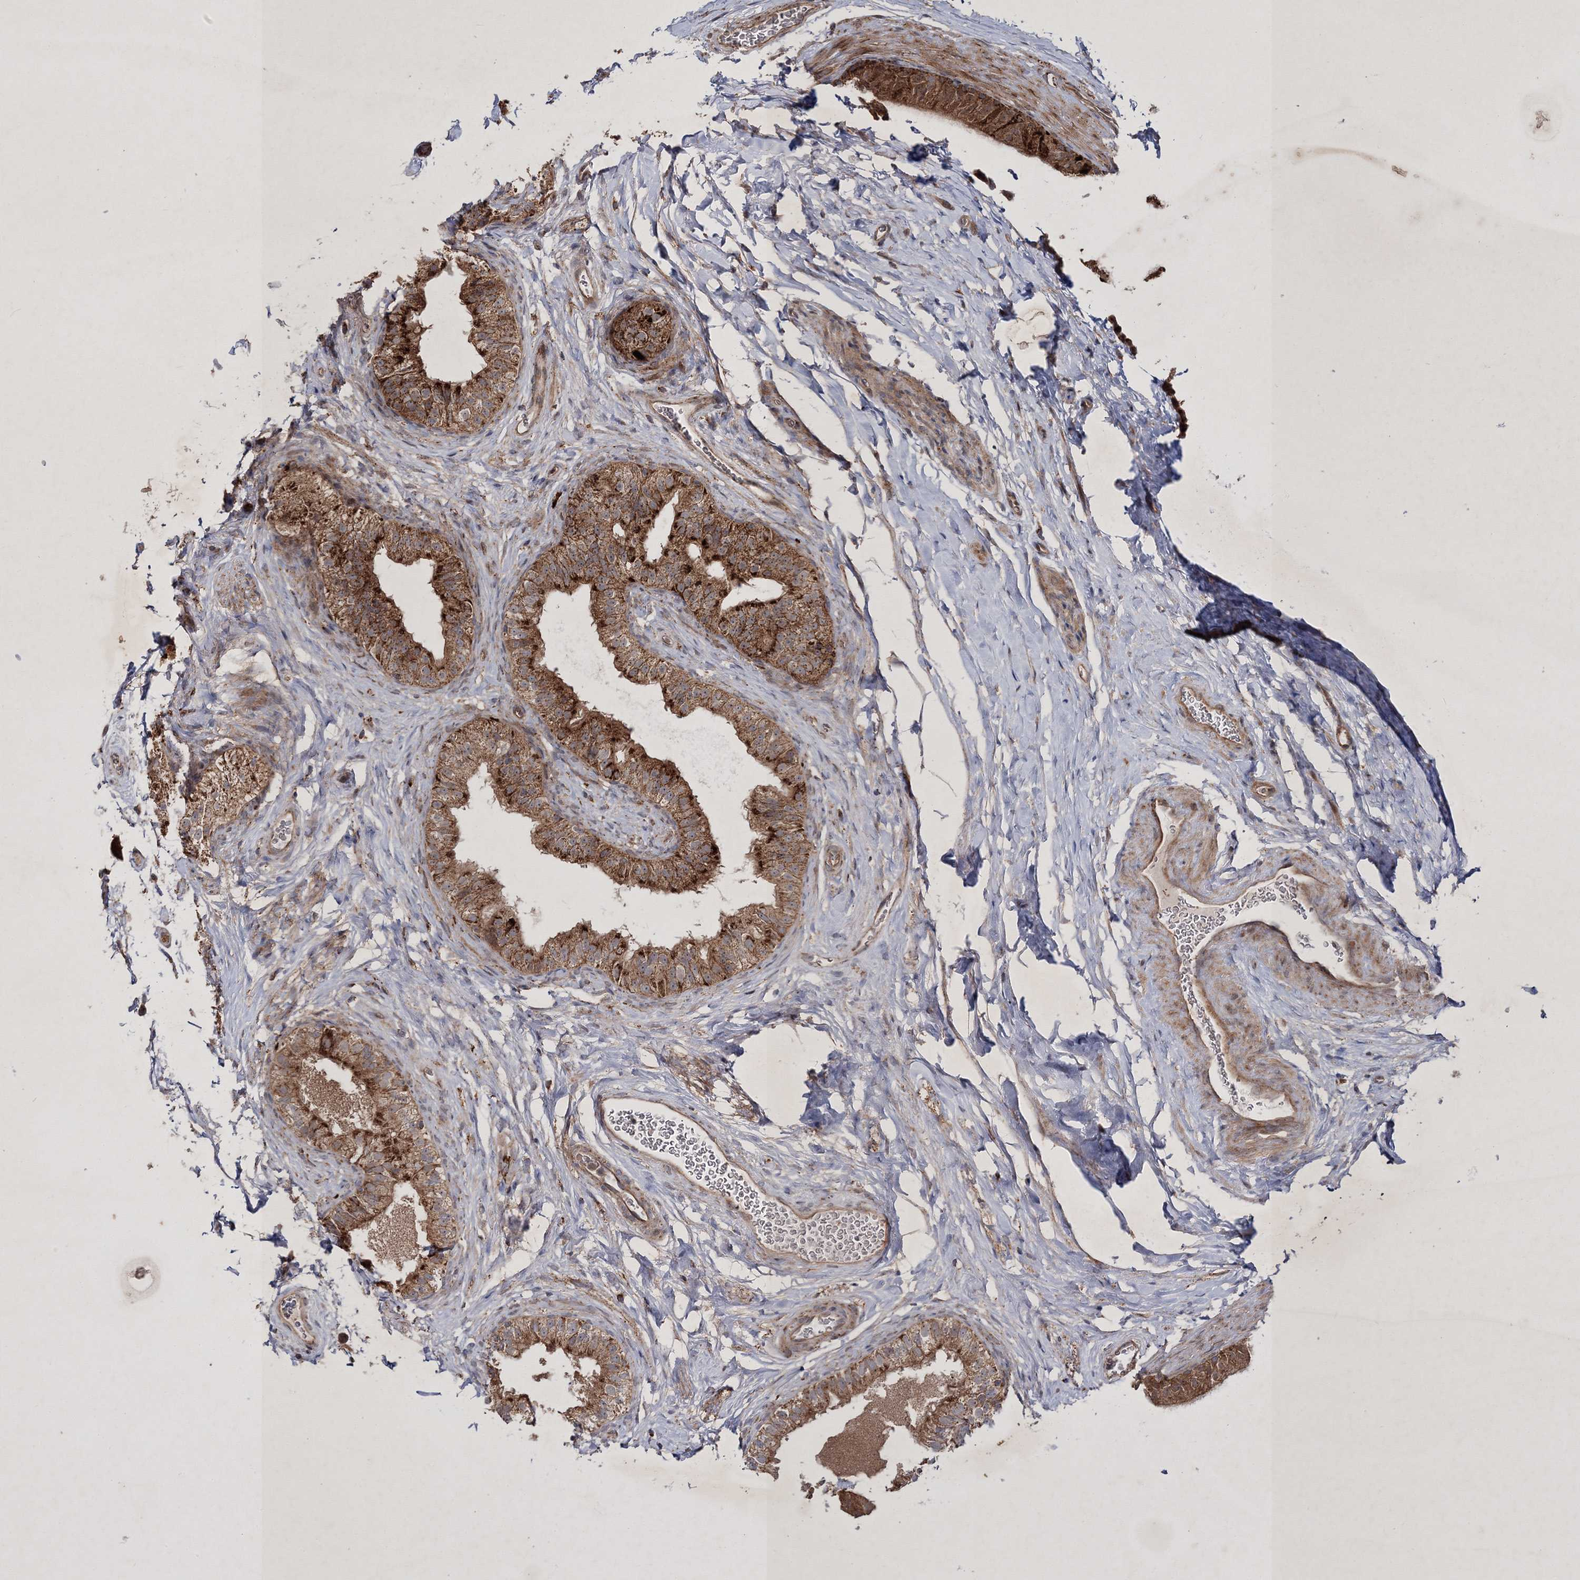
{"staining": {"intensity": "strong", "quantity": ">75%", "location": "cytoplasmic/membranous"}, "tissue": "epididymis", "cell_type": "Glandular cells", "image_type": "normal", "snomed": [{"axis": "morphology", "description": "Normal tissue, NOS"}, {"axis": "topography", "description": "Epididymis"}], "caption": "Immunohistochemistry (DAB (3,3'-diaminobenzidine)) staining of normal human epididymis demonstrates strong cytoplasmic/membranous protein expression in about >75% of glandular cells. (DAB IHC with brightfield microscopy, high magnification).", "gene": "SCRN3", "patient": {"sex": "male", "age": 49}}